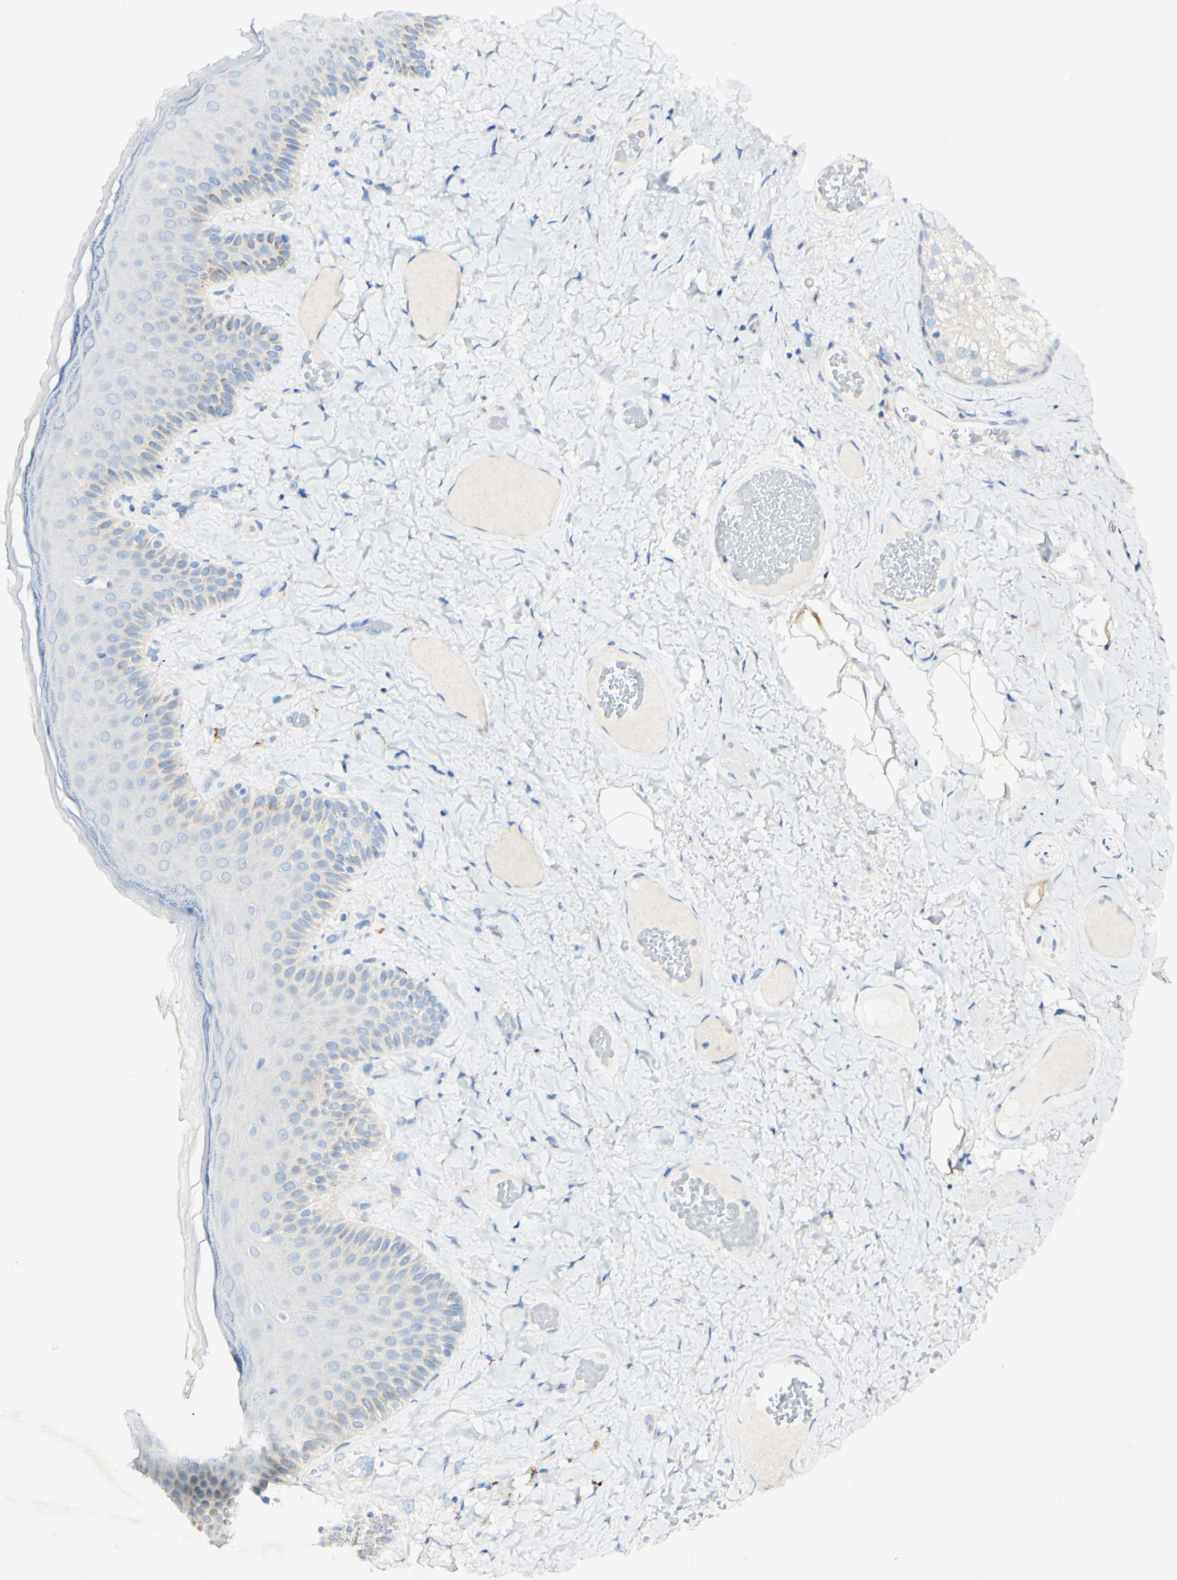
{"staining": {"intensity": "weak", "quantity": "<25%", "location": "cytoplasmic/membranous"}, "tissue": "skin", "cell_type": "Epidermal cells", "image_type": "normal", "snomed": [{"axis": "morphology", "description": "Normal tissue, NOS"}, {"axis": "topography", "description": "Anal"}], "caption": "Unremarkable skin was stained to show a protein in brown. There is no significant expression in epidermal cells. (Brightfield microscopy of DAB (3,3'-diaminobenzidine) immunohistochemistry (IHC) at high magnification).", "gene": "FGF4", "patient": {"sex": "male", "age": 69}}